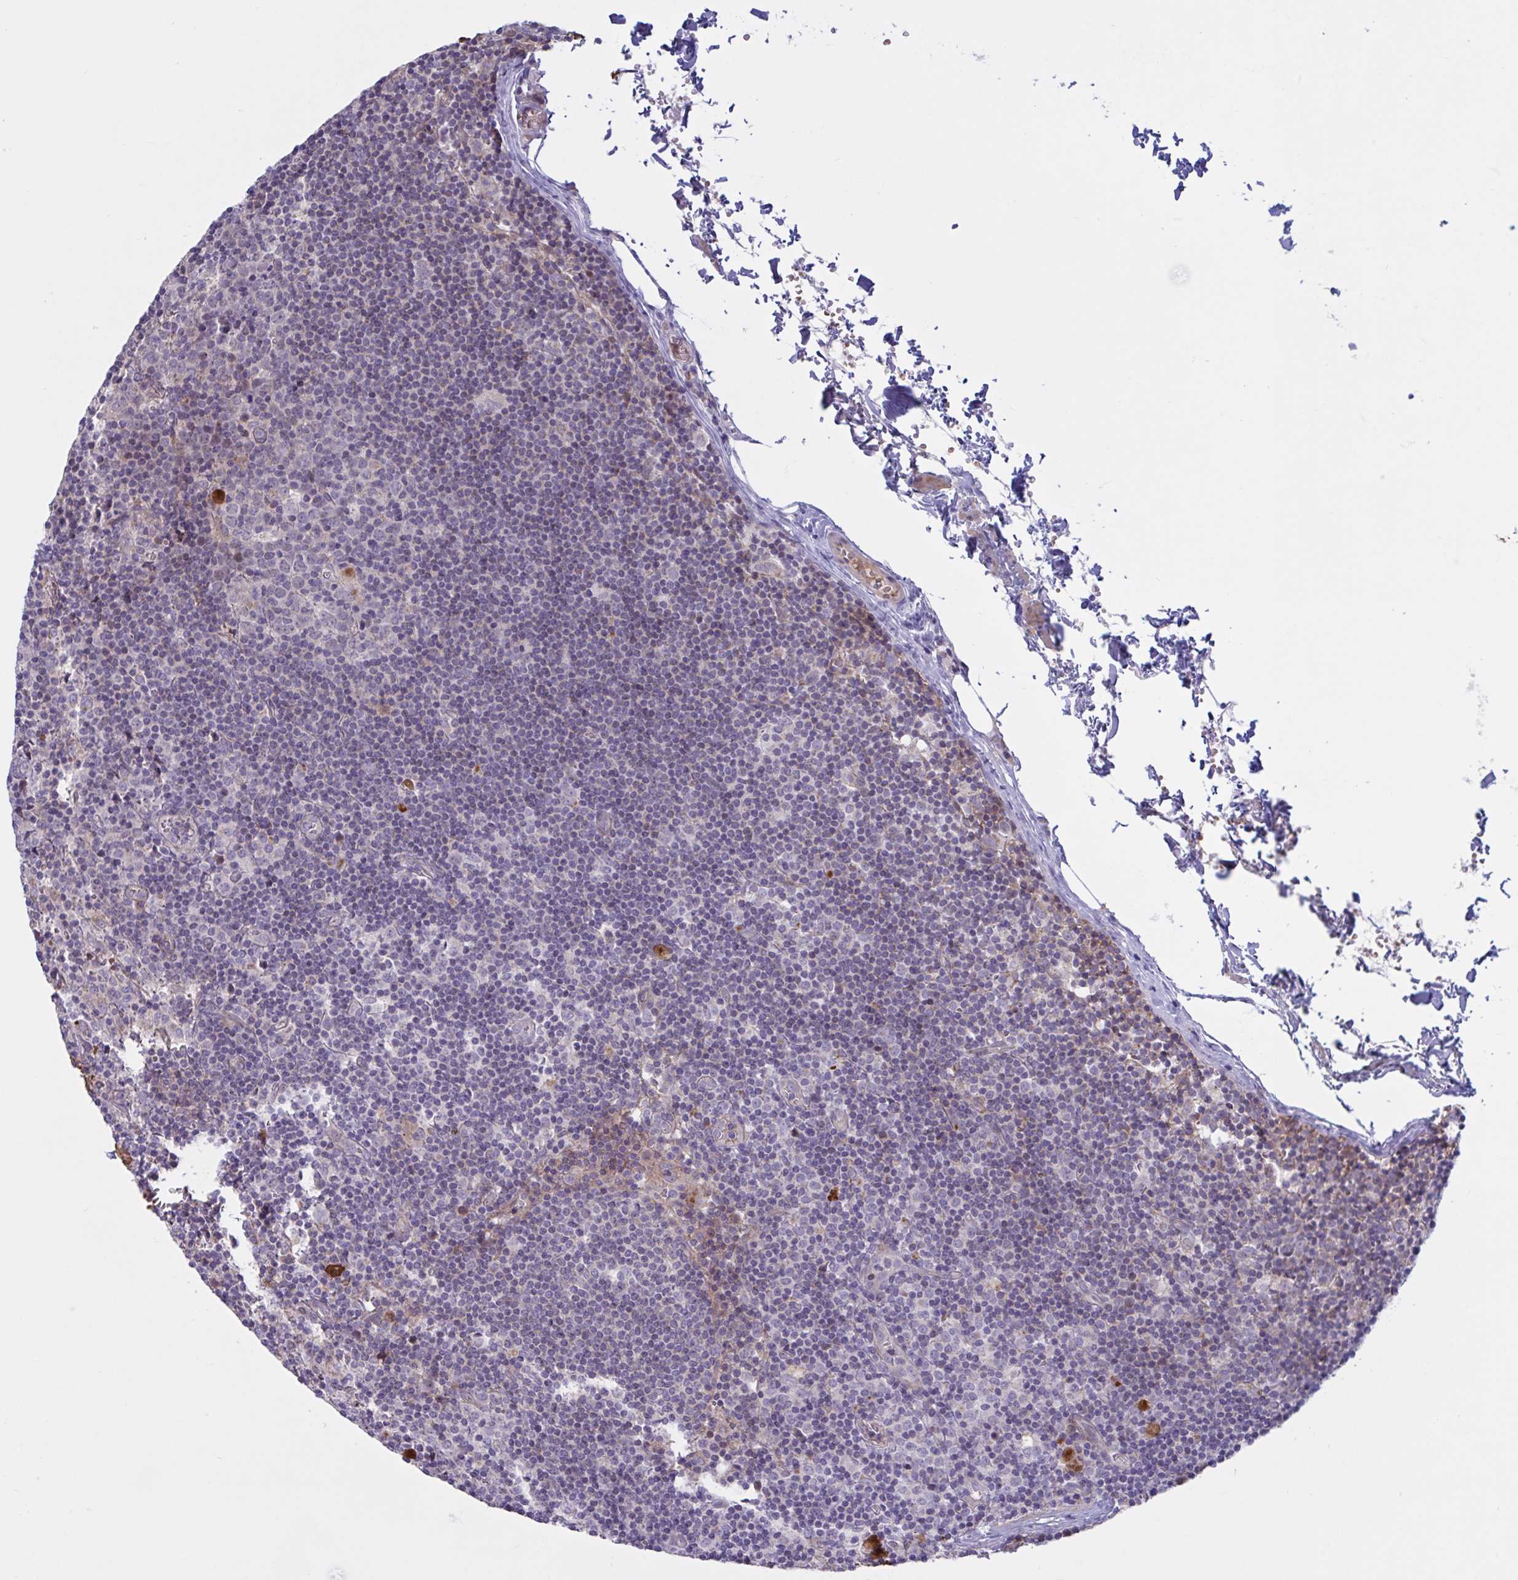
{"staining": {"intensity": "negative", "quantity": "none", "location": "none"}, "tissue": "lymph node", "cell_type": "Germinal center cells", "image_type": "normal", "snomed": [{"axis": "morphology", "description": "Normal tissue, NOS"}, {"axis": "topography", "description": "Lymph node"}], "caption": "Immunohistochemical staining of normal human lymph node displays no significant positivity in germinal center cells. (DAB (3,3'-diaminobenzidine) IHC visualized using brightfield microscopy, high magnification).", "gene": "VWC2", "patient": {"sex": "female", "age": 45}}